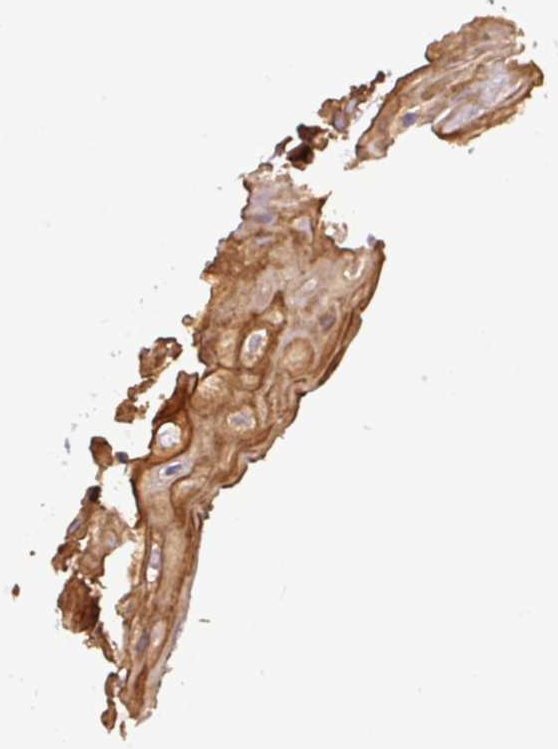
{"staining": {"intensity": "moderate", "quantity": ">75%", "location": "cytoplasmic/membranous"}, "tissue": "oral mucosa", "cell_type": "Squamous epithelial cells", "image_type": "normal", "snomed": [{"axis": "morphology", "description": "Normal tissue, NOS"}, {"axis": "topography", "description": "Oral tissue"}, {"axis": "topography", "description": "Tounge, NOS"}], "caption": "A medium amount of moderate cytoplasmic/membranous expression is identified in about >75% of squamous epithelial cells in benign oral mucosa.", "gene": "DAPK1", "patient": {"sex": "female", "age": 59}}